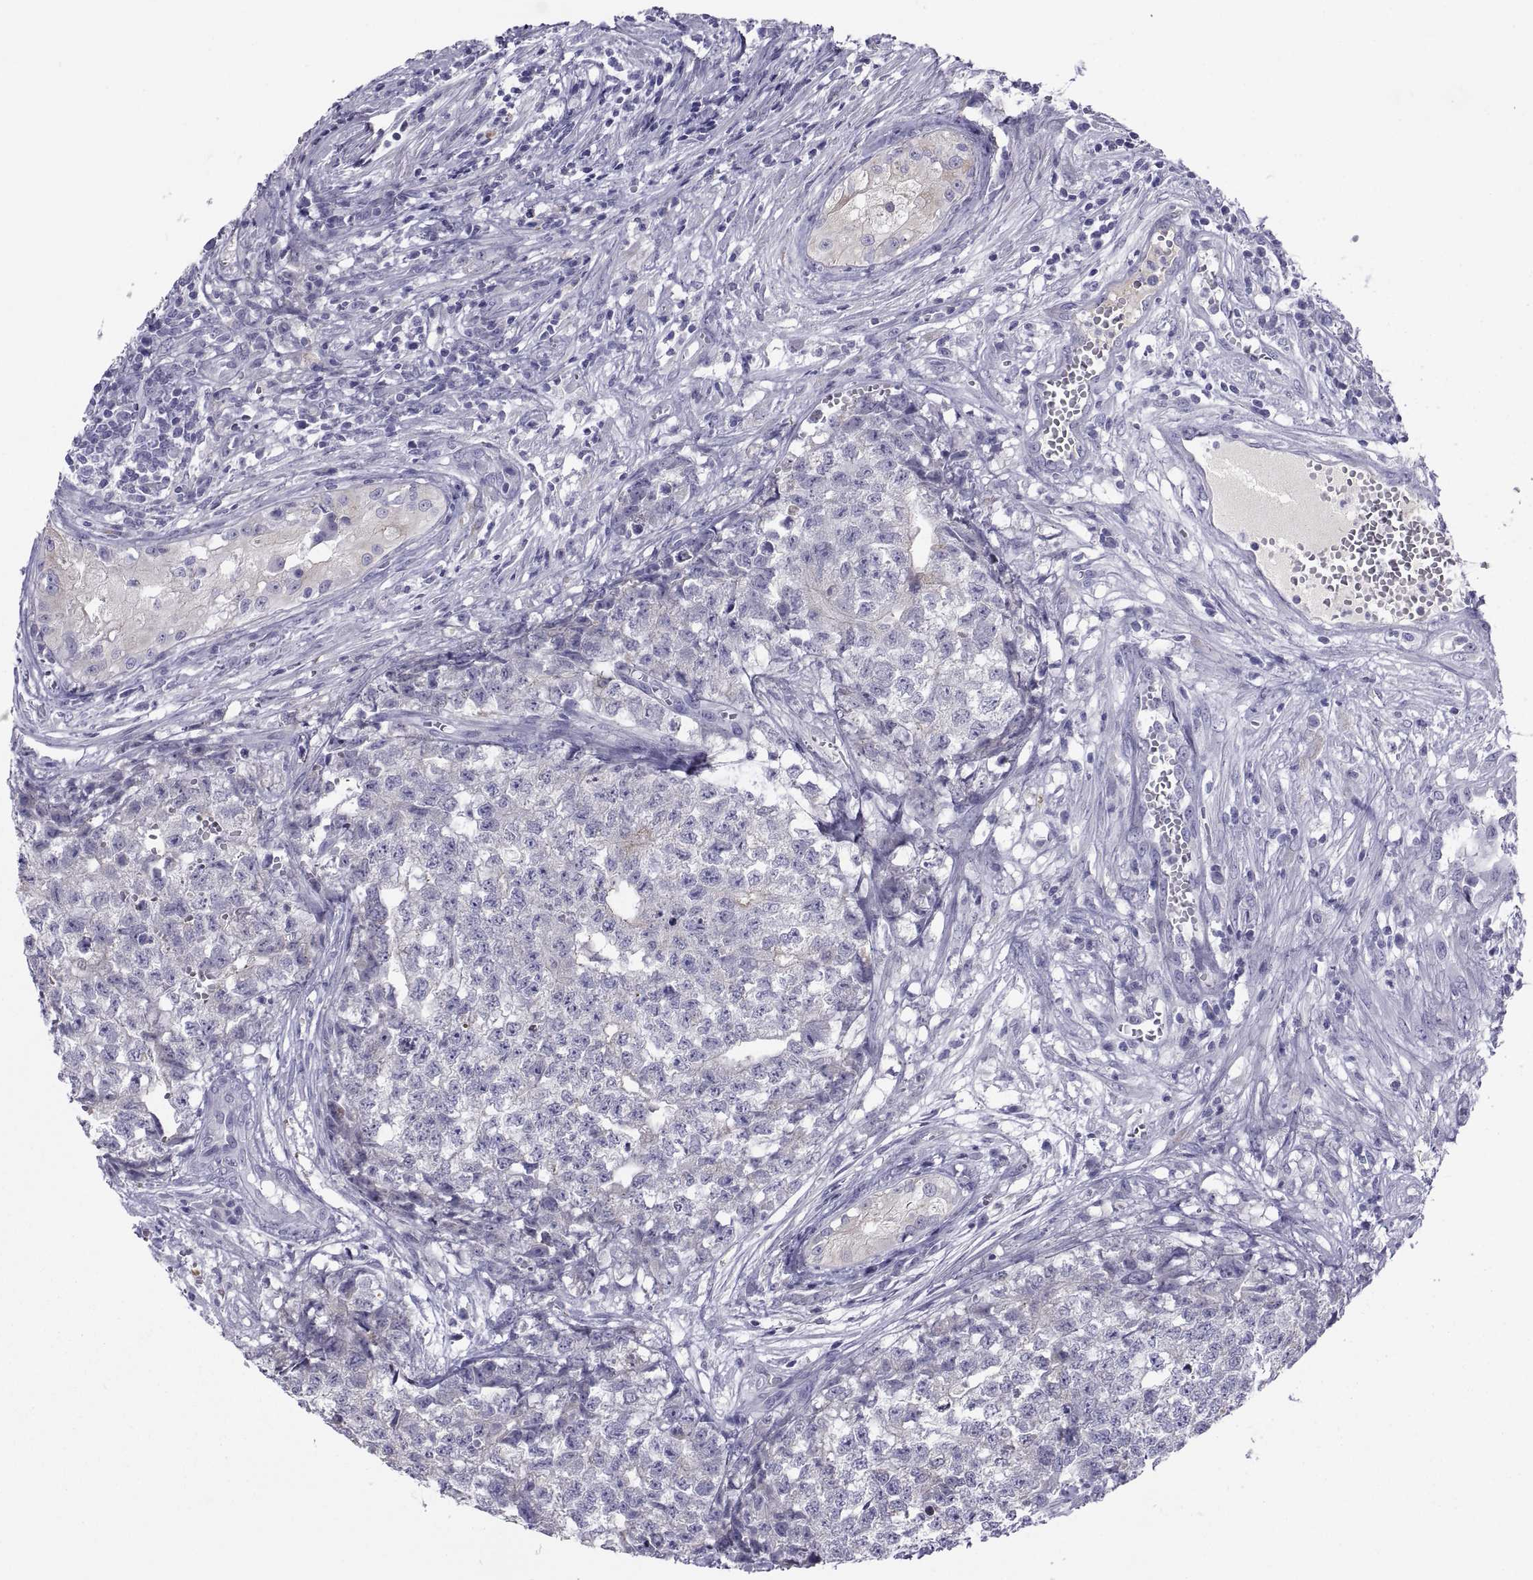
{"staining": {"intensity": "negative", "quantity": "none", "location": "none"}, "tissue": "testis cancer", "cell_type": "Tumor cells", "image_type": "cancer", "snomed": [{"axis": "morphology", "description": "Seminoma, NOS"}, {"axis": "morphology", "description": "Carcinoma, Embryonal, NOS"}, {"axis": "topography", "description": "Testis"}], "caption": "A high-resolution histopathology image shows immunohistochemistry (IHC) staining of embryonal carcinoma (testis), which displays no significant positivity in tumor cells.", "gene": "NPTX2", "patient": {"sex": "male", "age": 22}}